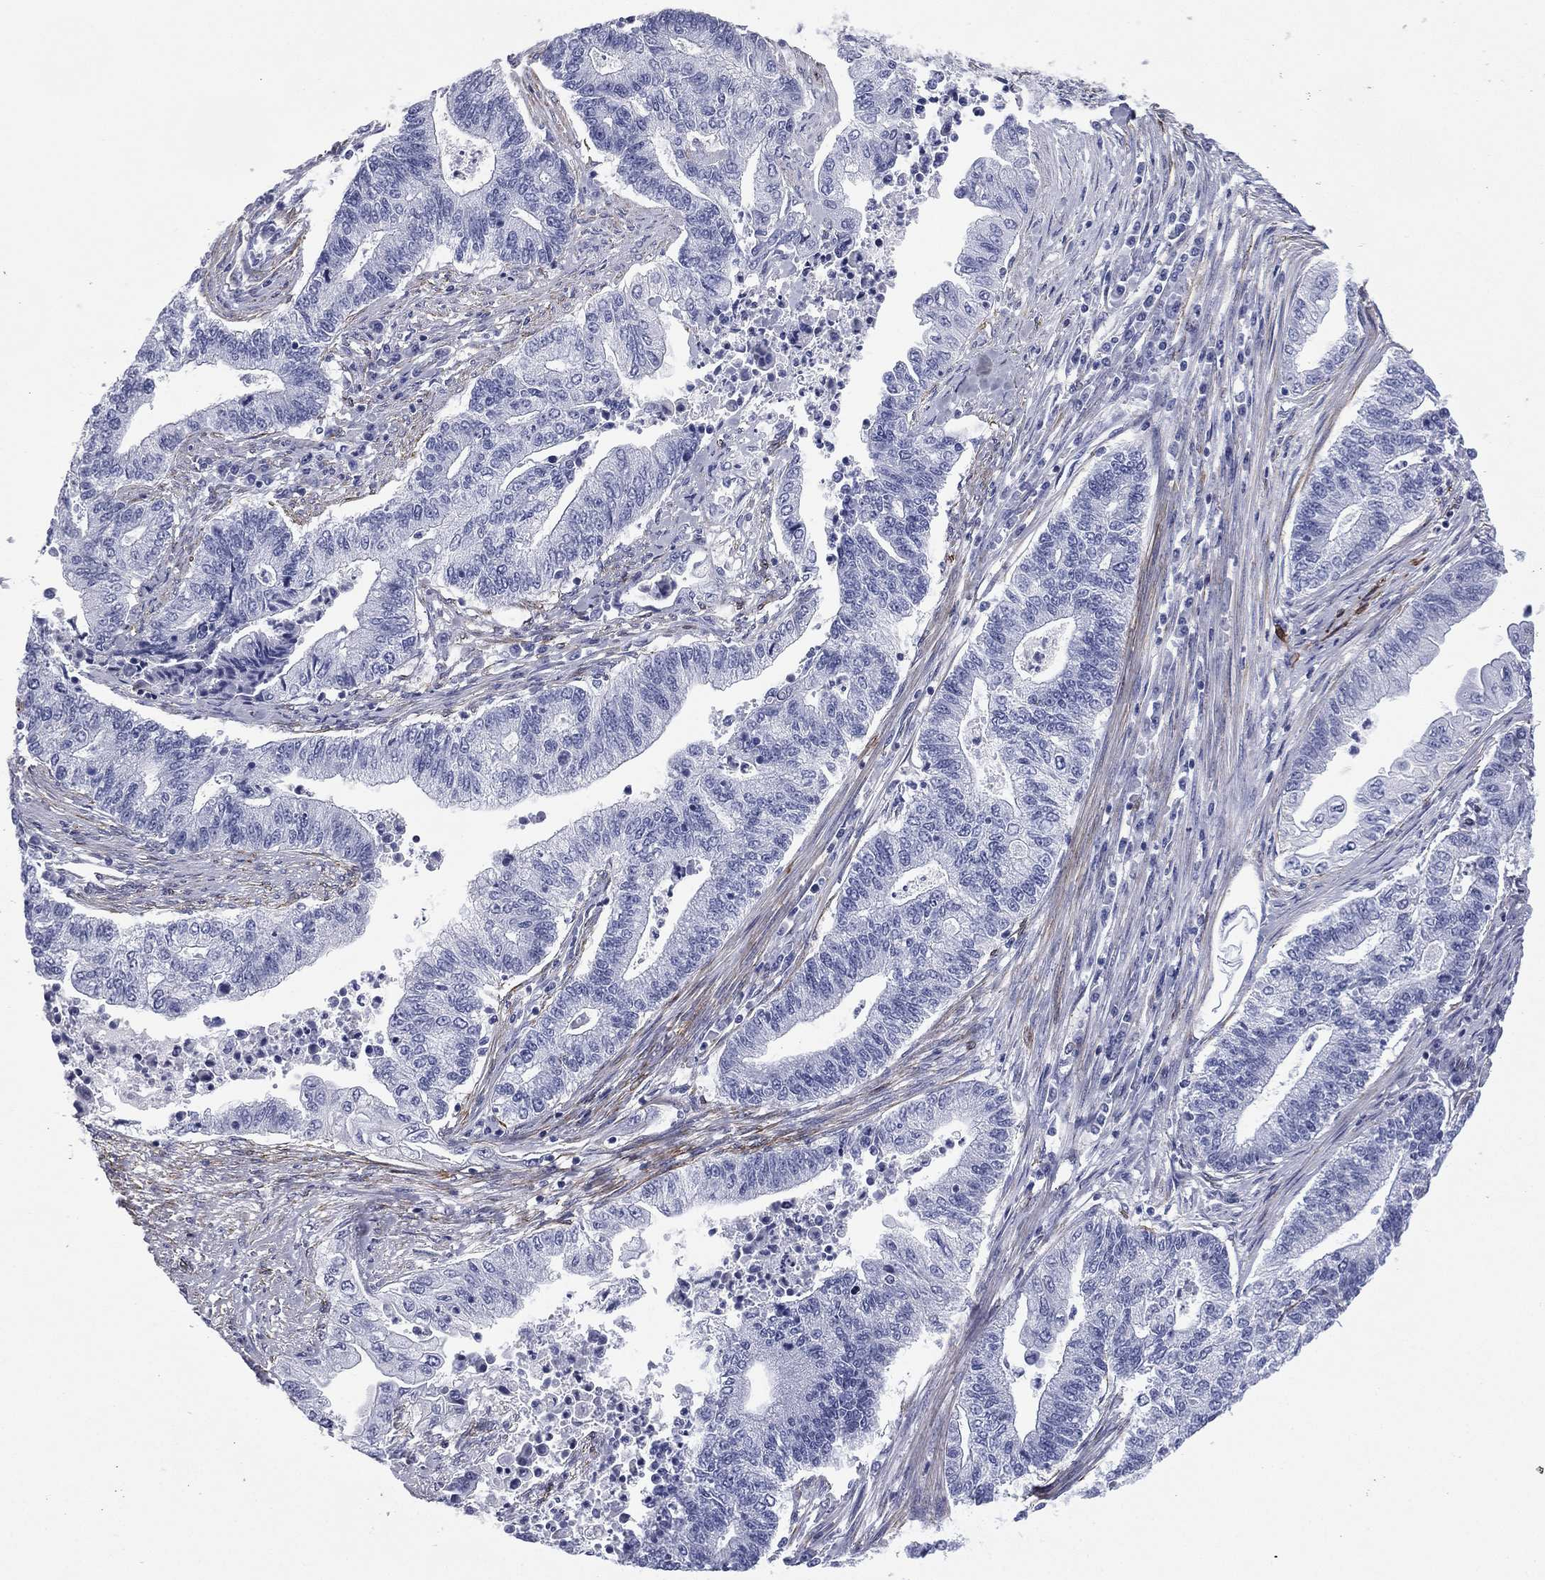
{"staining": {"intensity": "negative", "quantity": "none", "location": "none"}, "tissue": "endometrial cancer", "cell_type": "Tumor cells", "image_type": "cancer", "snomed": [{"axis": "morphology", "description": "Adenocarcinoma, NOS"}, {"axis": "topography", "description": "Uterus"}, {"axis": "topography", "description": "Endometrium"}], "caption": "Tumor cells are negative for brown protein staining in adenocarcinoma (endometrial).", "gene": "CAVIN3", "patient": {"sex": "female", "age": 54}}